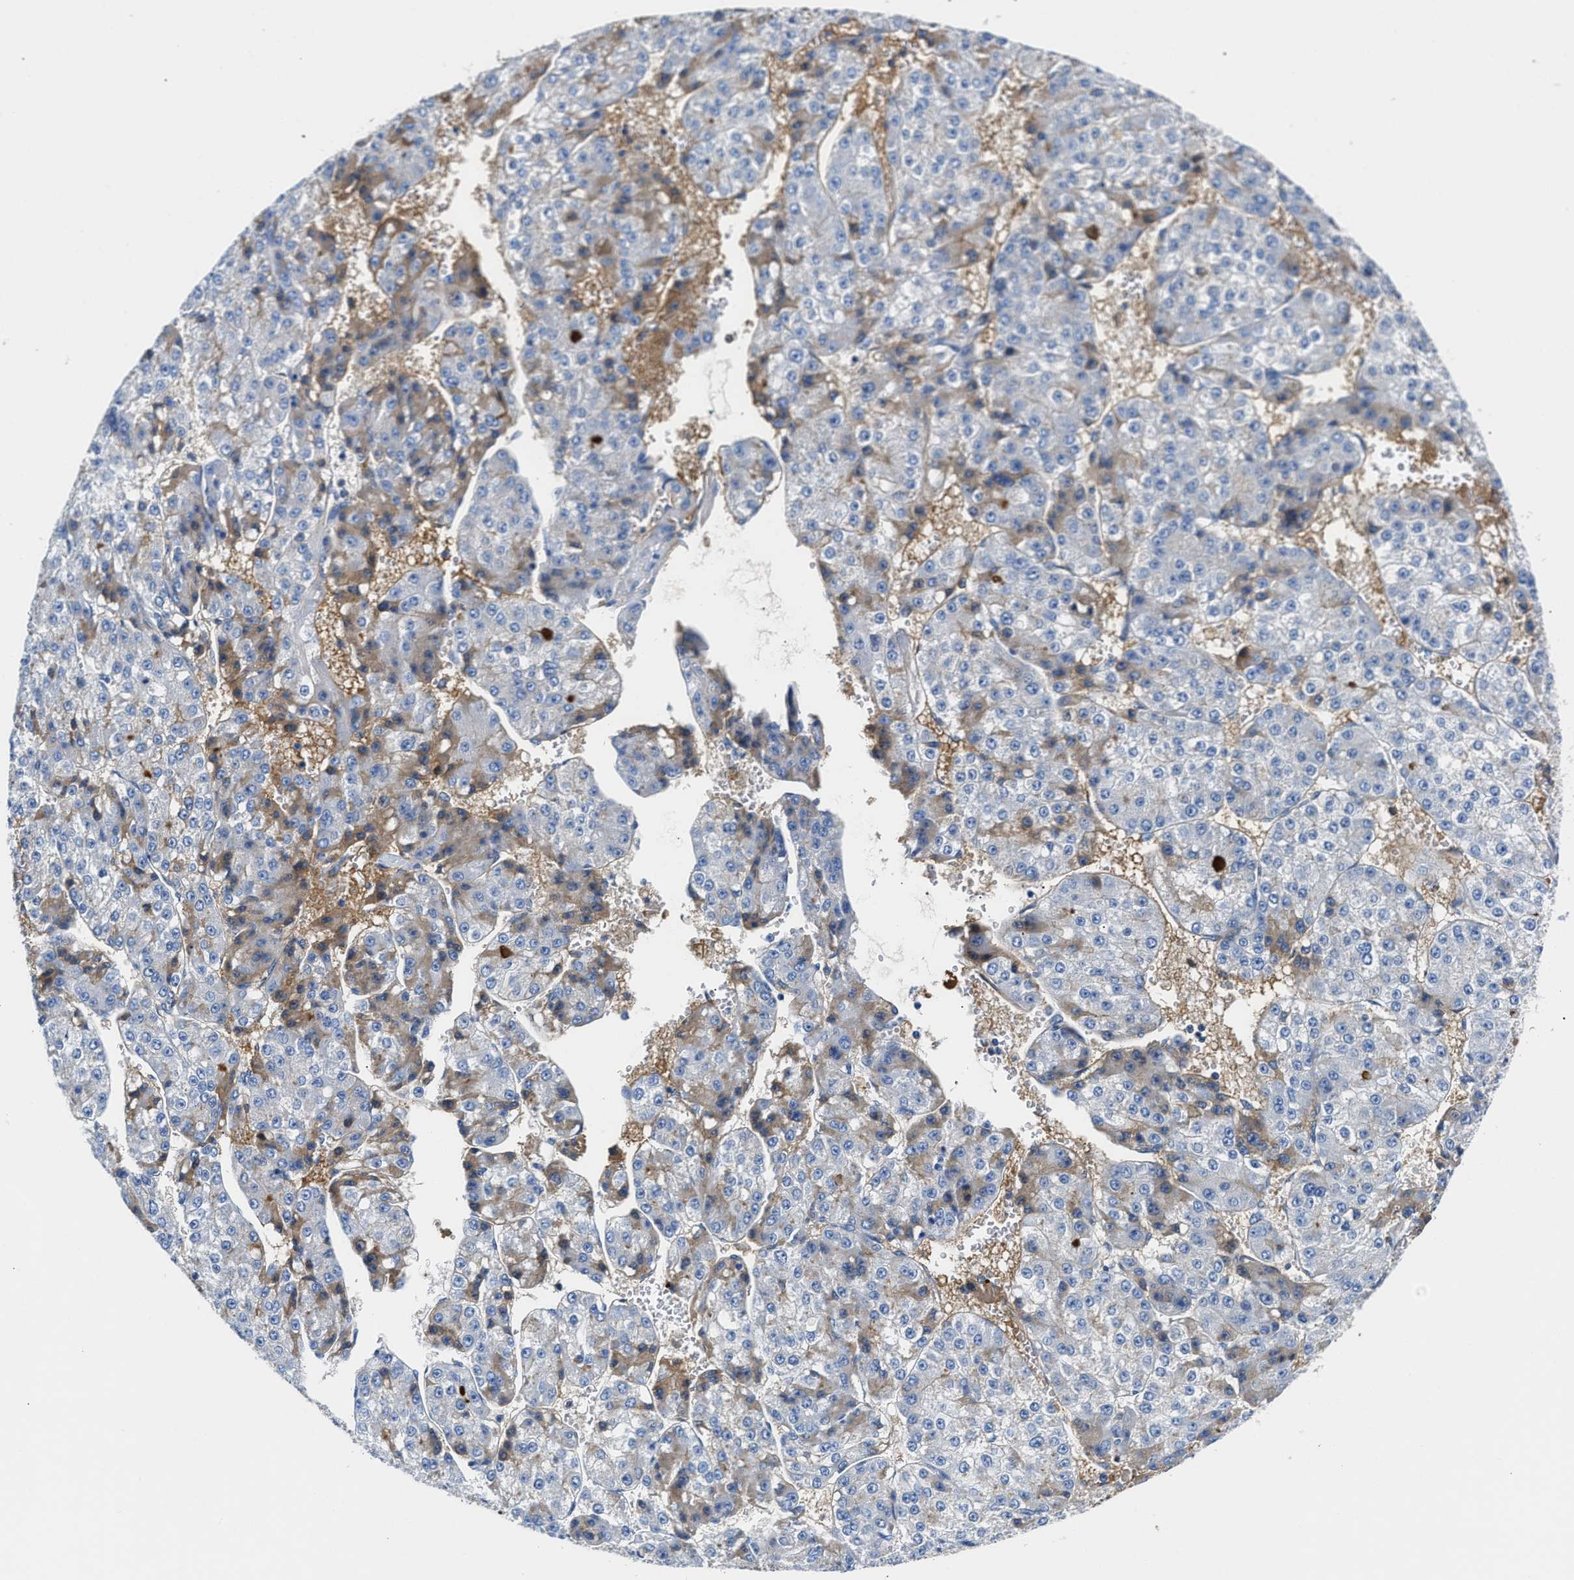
{"staining": {"intensity": "weak", "quantity": "<25%", "location": "cytoplasmic/membranous"}, "tissue": "liver cancer", "cell_type": "Tumor cells", "image_type": "cancer", "snomed": [{"axis": "morphology", "description": "Carcinoma, Hepatocellular, NOS"}, {"axis": "topography", "description": "Liver"}], "caption": "Hepatocellular carcinoma (liver) was stained to show a protein in brown. There is no significant expression in tumor cells.", "gene": "GC", "patient": {"sex": "female", "age": 73}}